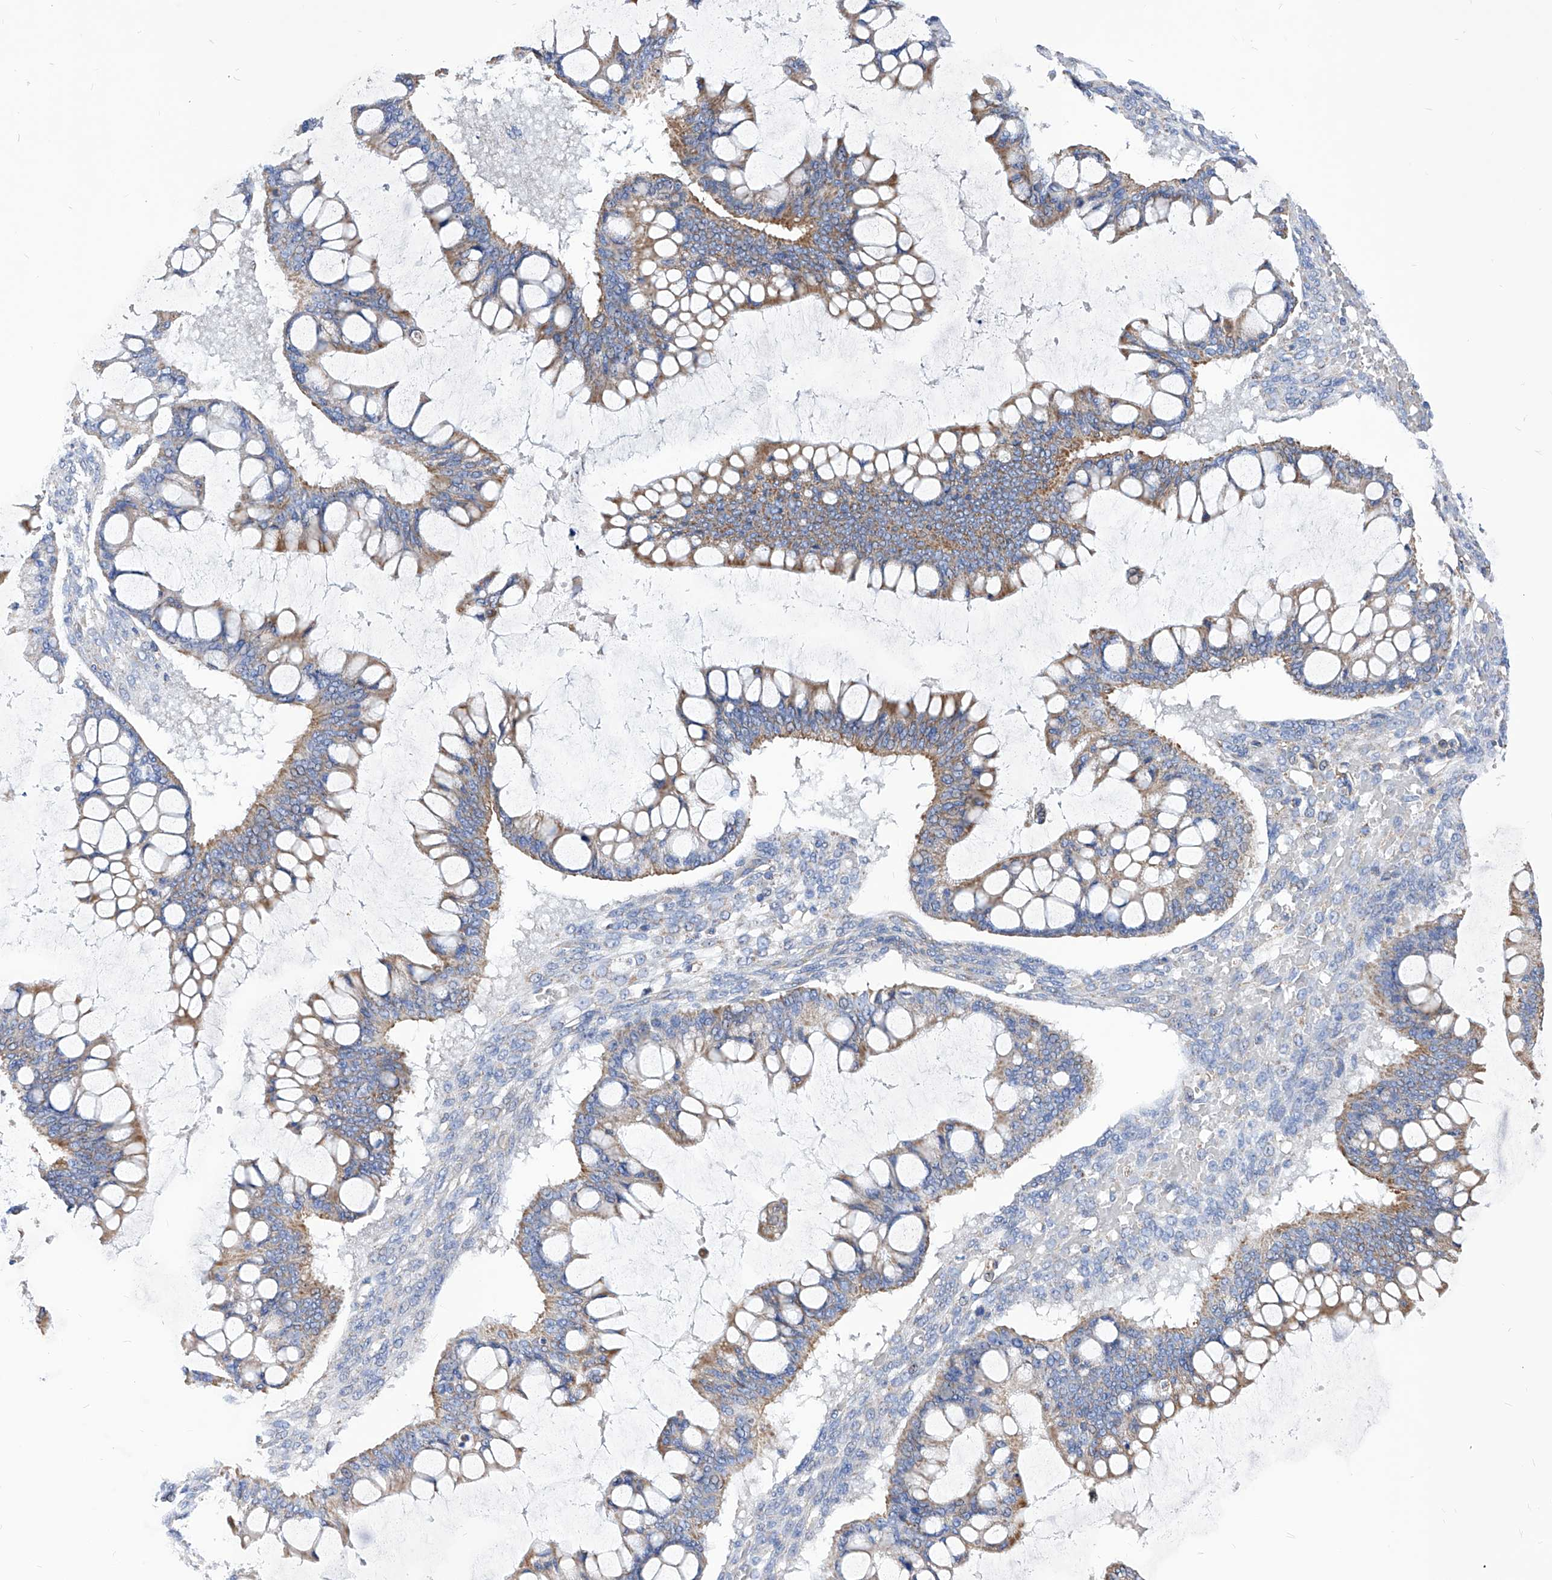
{"staining": {"intensity": "moderate", "quantity": ">75%", "location": "cytoplasmic/membranous"}, "tissue": "ovarian cancer", "cell_type": "Tumor cells", "image_type": "cancer", "snomed": [{"axis": "morphology", "description": "Cystadenocarcinoma, mucinous, NOS"}, {"axis": "topography", "description": "Ovary"}], "caption": "The image reveals immunohistochemical staining of ovarian cancer (mucinous cystadenocarcinoma). There is moderate cytoplasmic/membranous positivity is seen in approximately >75% of tumor cells. The staining was performed using DAB (3,3'-diaminobenzidine) to visualize the protein expression in brown, while the nuclei were stained in blue with hematoxylin (Magnification: 20x).", "gene": "HRNR", "patient": {"sex": "female", "age": 73}}